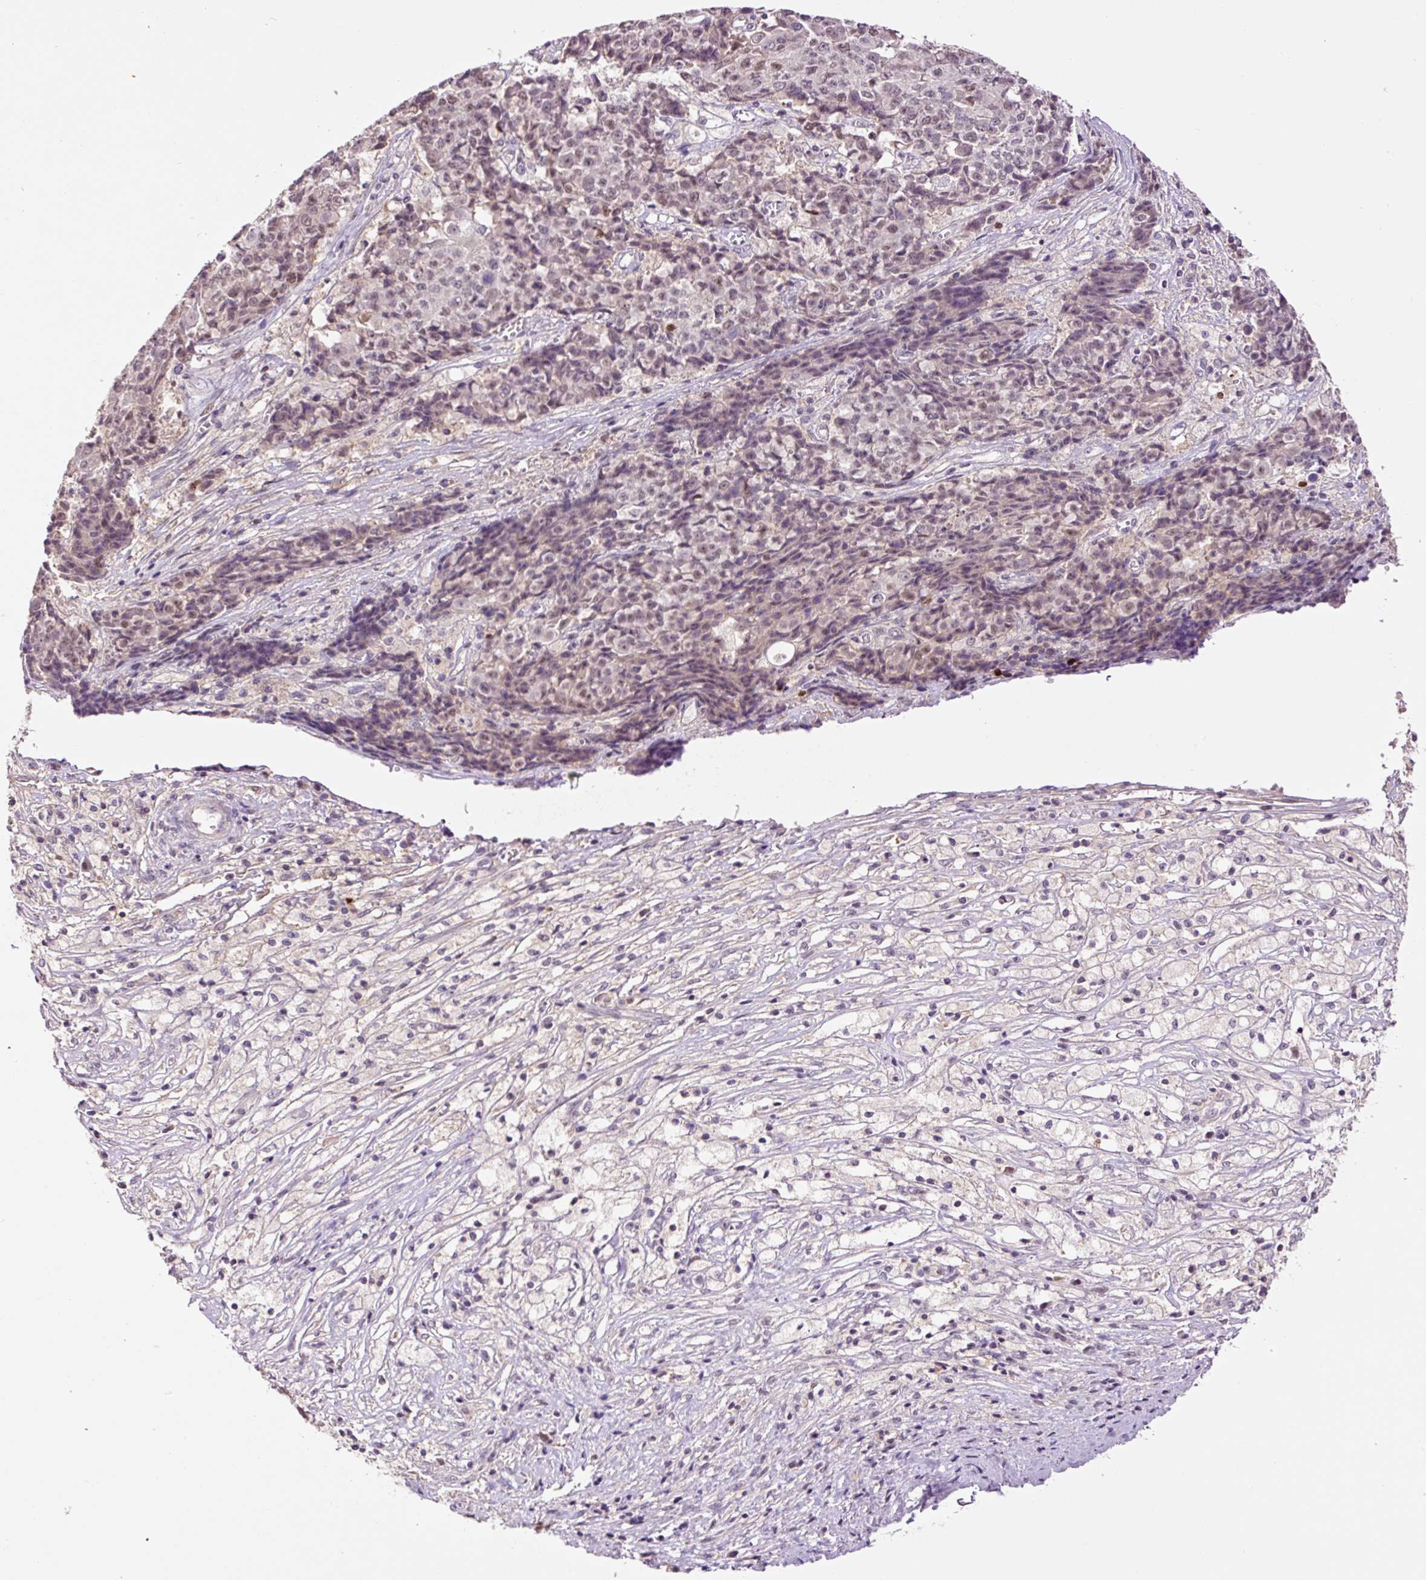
{"staining": {"intensity": "weak", "quantity": "25%-75%", "location": "nuclear"}, "tissue": "ovarian cancer", "cell_type": "Tumor cells", "image_type": "cancer", "snomed": [{"axis": "morphology", "description": "Carcinoma, endometroid"}, {"axis": "topography", "description": "Ovary"}], "caption": "Ovarian endometroid carcinoma tissue demonstrates weak nuclear expression in approximately 25%-75% of tumor cells, visualized by immunohistochemistry.", "gene": "DPPA4", "patient": {"sex": "female", "age": 42}}